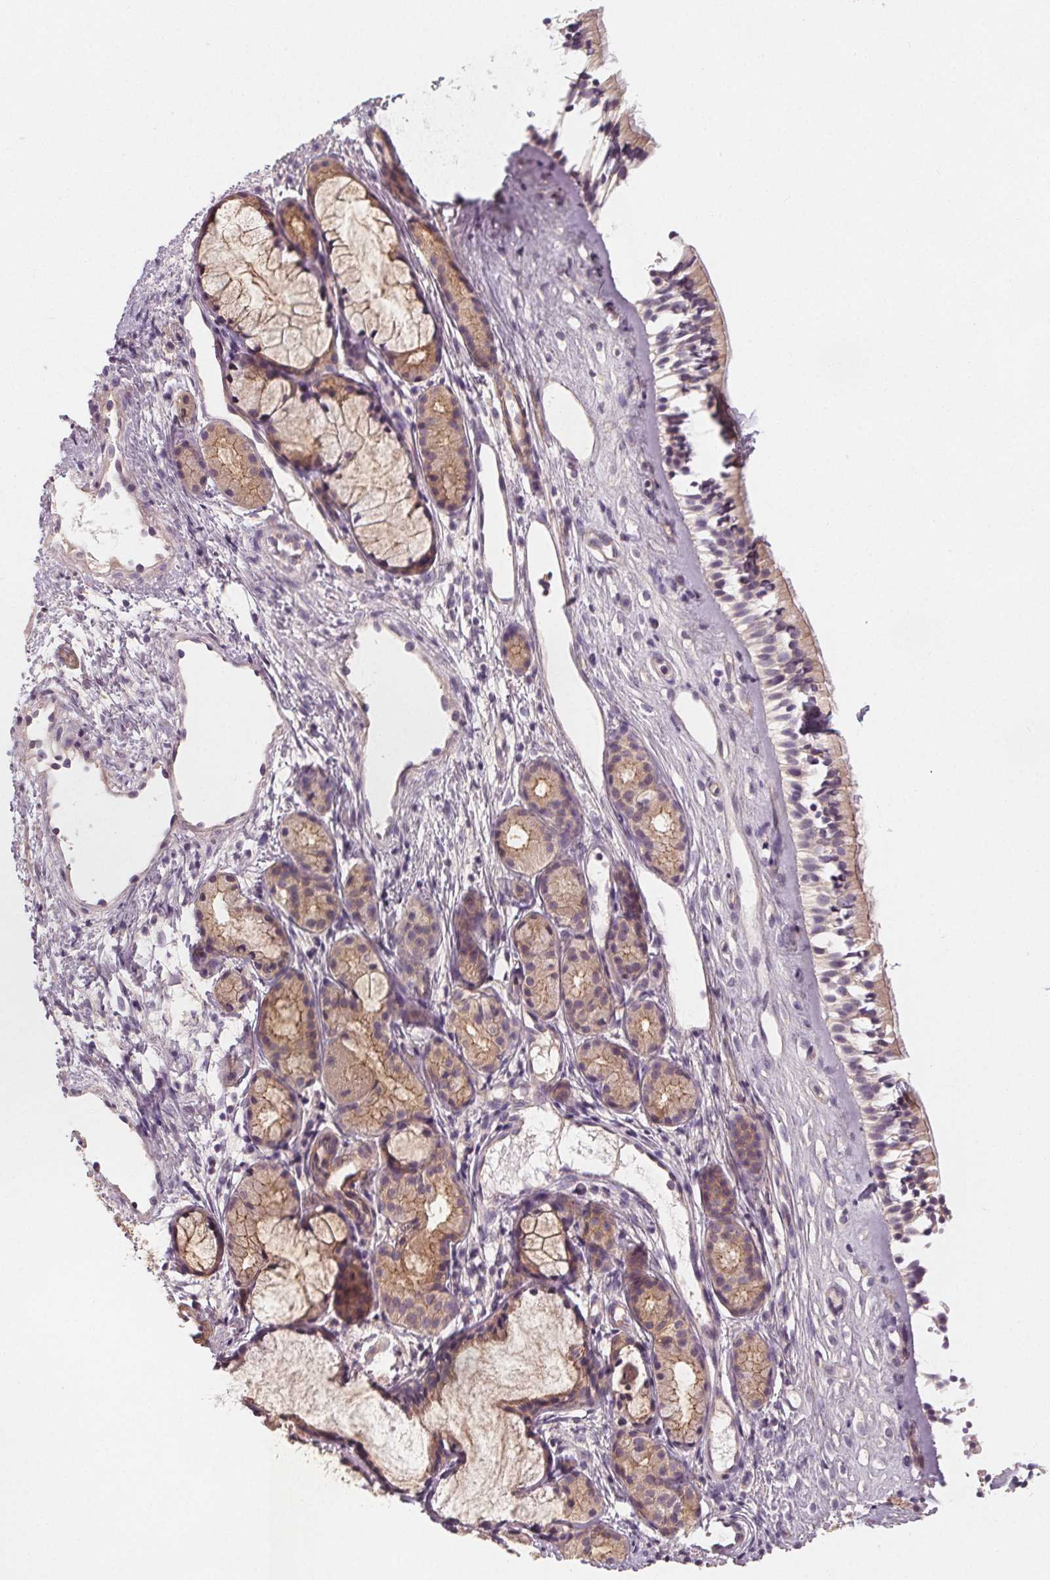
{"staining": {"intensity": "negative", "quantity": "none", "location": "none"}, "tissue": "nasopharynx", "cell_type": "Respiratory epithelial cells", "image_type": "normal", "snomed": [{"axis": "morphology", "description": "Normal tissue, NOS"}, {"axis": "topography", "description": "Nasopharynx"}], "caption": "There is no significant expression in respiratory epithelial cells of nasopharynx. (DAB immunohistochemistry visualized using brightfield microscopy, high magnification).", "gene": "VNN1", "patient": {"sex": "female", "age": 52}}